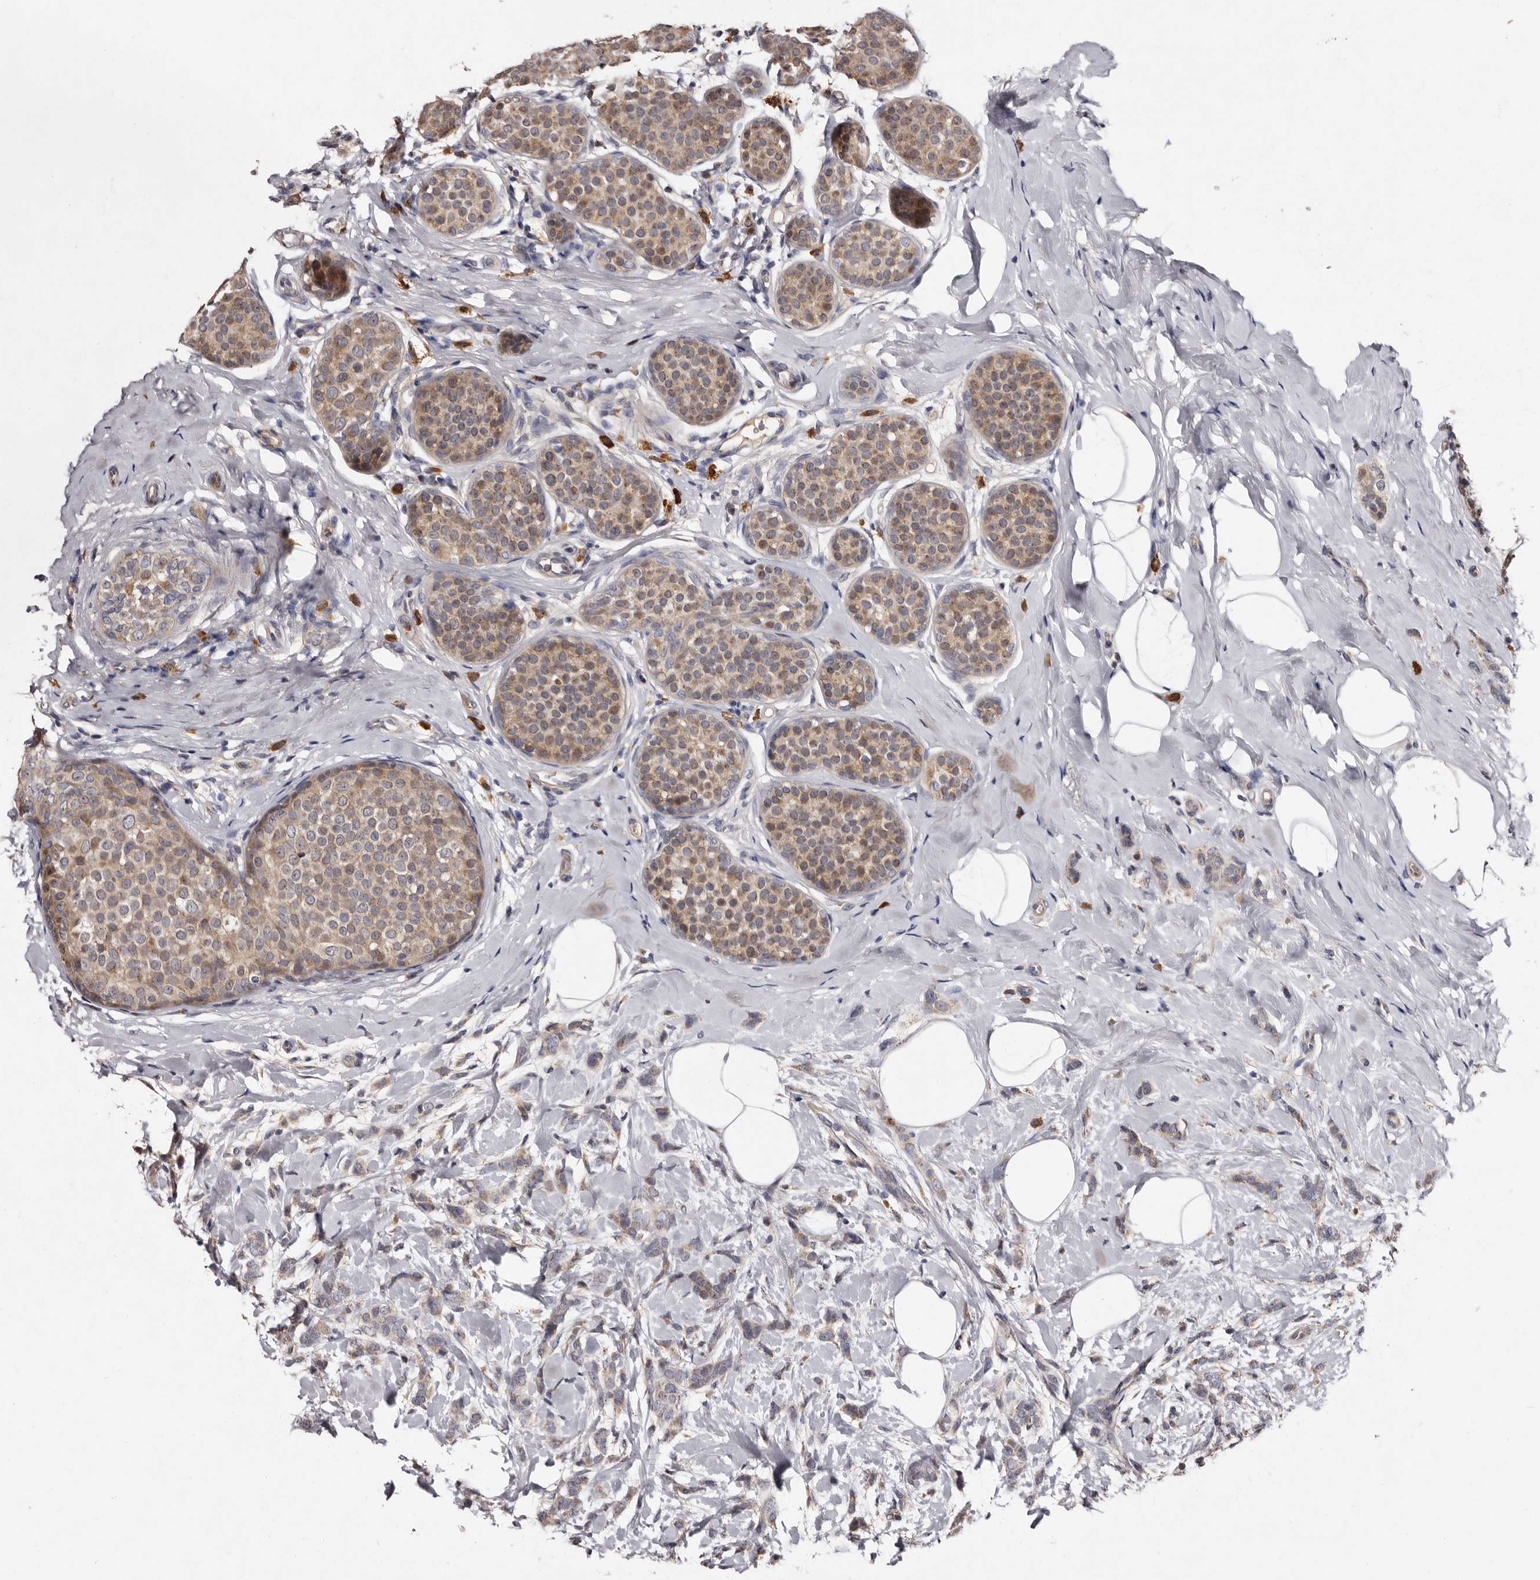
{"staining": {"intensity": "weak", "quantity": "25%-75%", "location": "cytoplasmic/membranous"}, "tissue": "breast cancer", "cell_type": "Tumor cells", "image_type": "cancer", "snomed": [{"axis": "morphology", "description": "Lobular carcinoma, in situ"}, {"axis": "morphology", "description": "Lobular carcinoma"}, {"axis": "topography", "description": "Breast"}], "caption": "IHC histopathology image of neoplastic tissue: human breast cancer (lobular carcinoma) stained using immunohistochemistry demonstrates low levels of weak protein expression localized specifically in the cytoplasmic/membranous of tumor cells, appearing as a cytoplasmic/membranous brown color.", "gene": "DNPH1", "patient": {"sex": "female", "age": 41}}